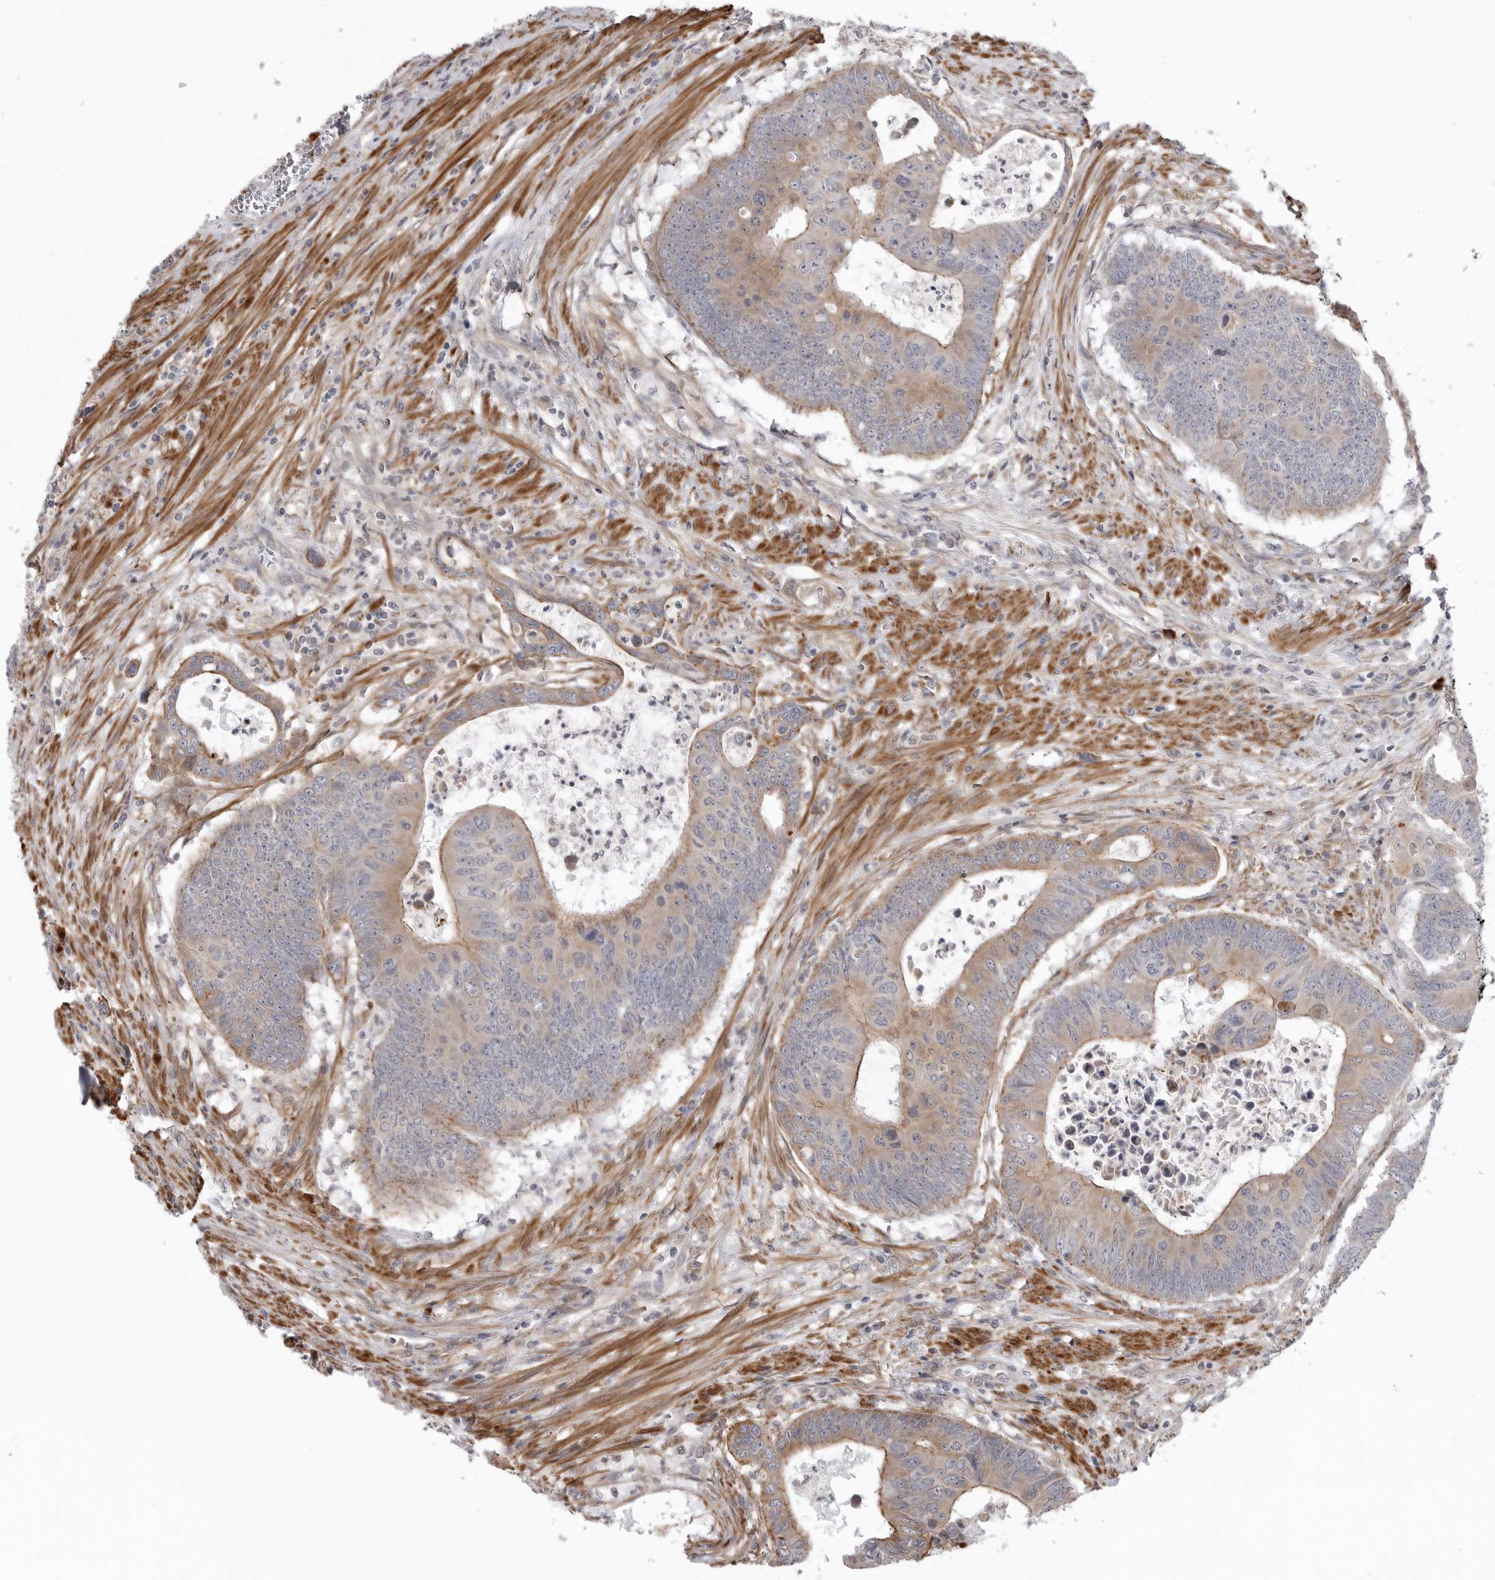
{"staining": {"intensity": "weak", "quantity": ">75%", "location": "cytoplasmic/membranous"}, "tissue": "colorectal cancer", "cell_type": "Tumor cells", "image_type": "cancer", "snomed": [{"axis": "morphology", "description": "Adenocarcinoma, NOS"}, {"axis": "topography", "description": "Colon"}], "caption": "DAB immunohistochemical staining of adenocarcinoma (colorectal) exhibits weak cytoplasmic/membranous protein staining in about >75% of tumor cells. Using DAB (3,3'-diaminobenzidine) (brown) and hematoxylin (blue) stains, captured at high magnification using brightfield microscopy.", "gene": "SCP2", "patient": {"sex": "male", "age": 87}}